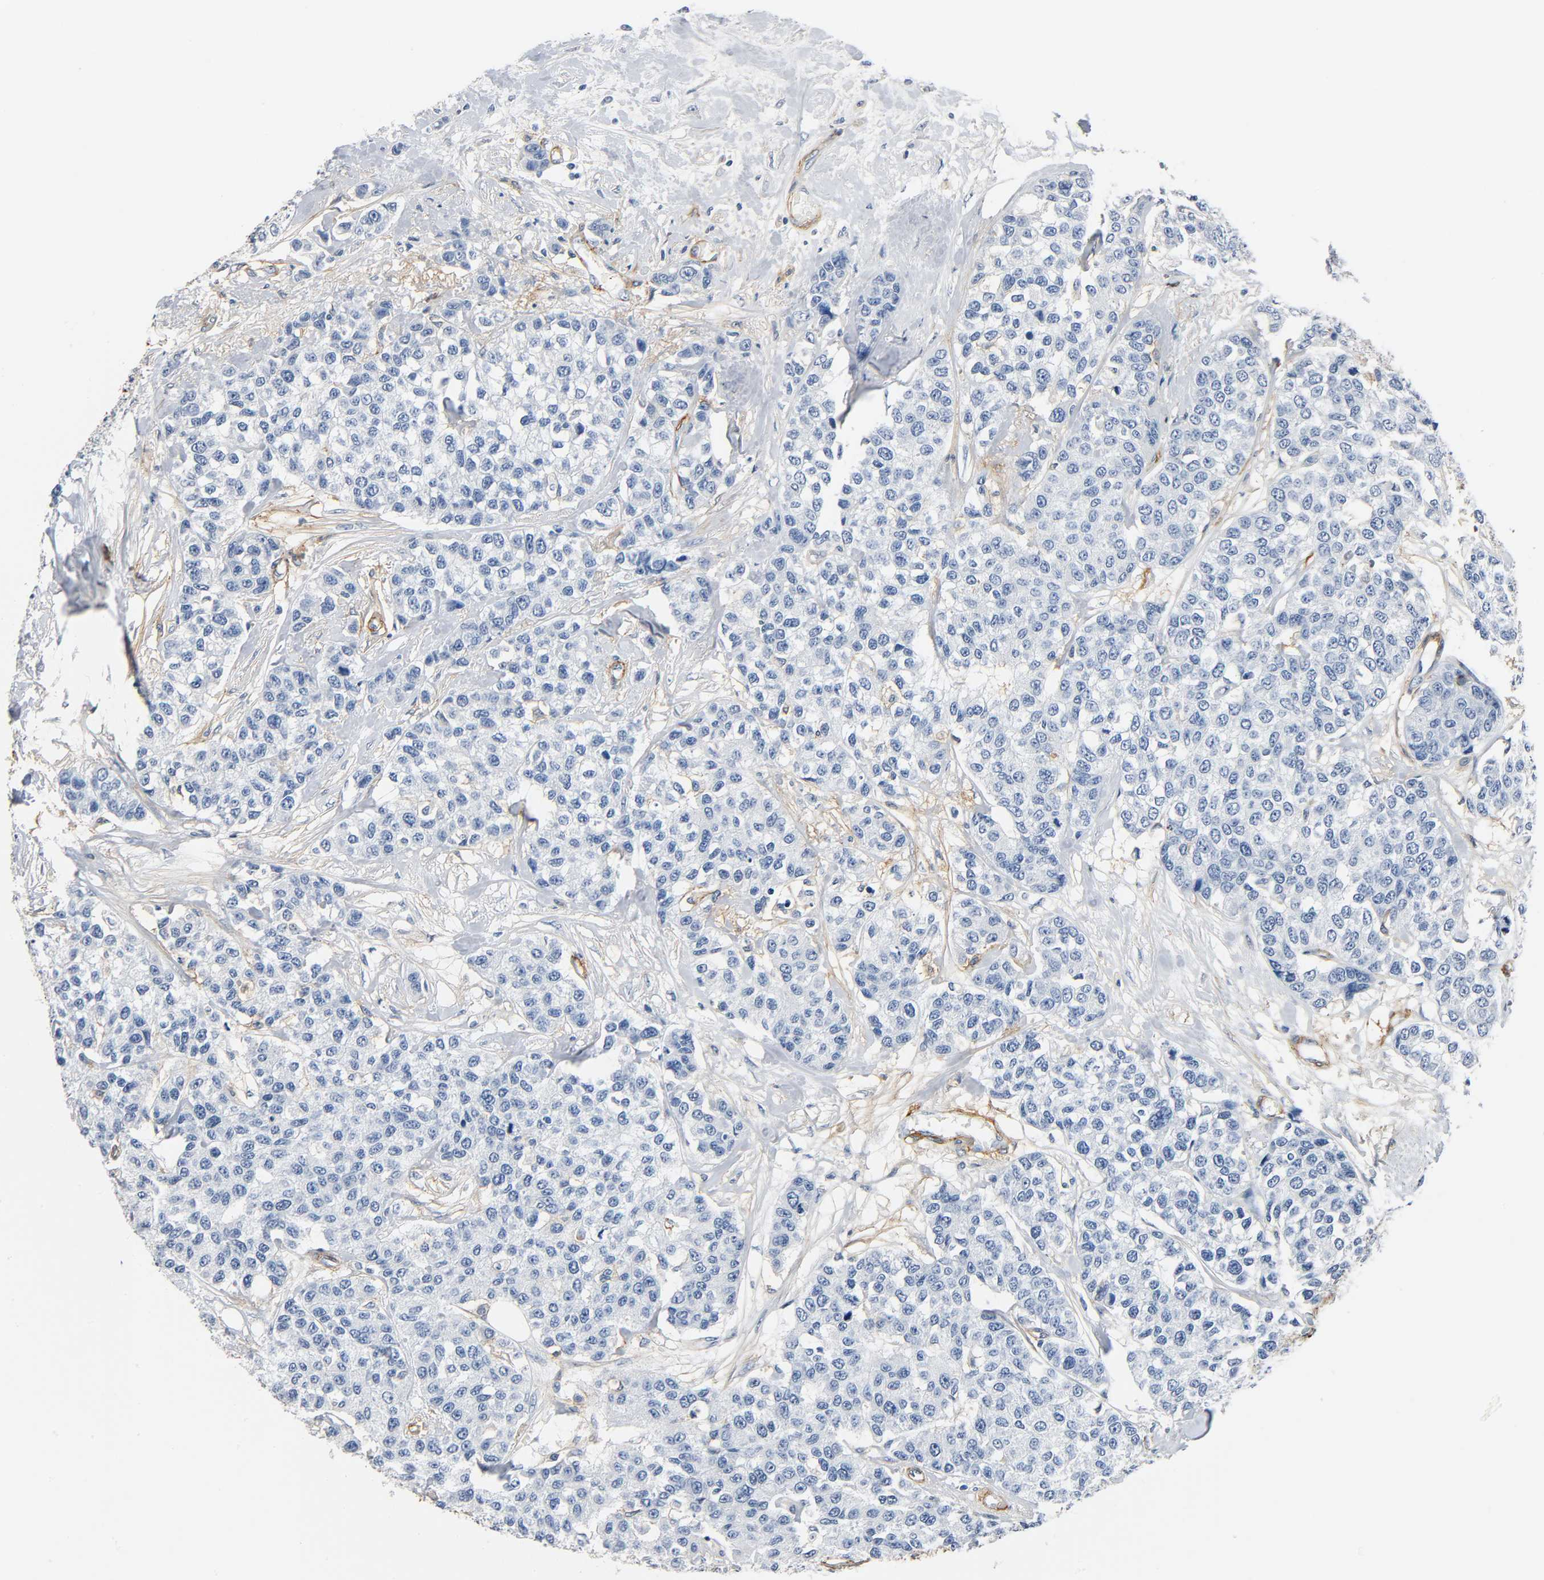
{"staining": {"intensity": "negative", "quantity": "none", "location": "none"}, "tissue": "breast cancer", "cell_type": "Tumor cells", "image_type": "cancer", "snomed": [{"axis": "morphology", "description": "Duct carcinoma"}, {"axis": "topography", "description": "Breast"}], "caption": "This is an IHC histopathology image of breast invasive ductal carcinoma. There is no positivity in tumor cells.", "gene": "ANPEP", "patient": {"sex": "female", "age": 51}}